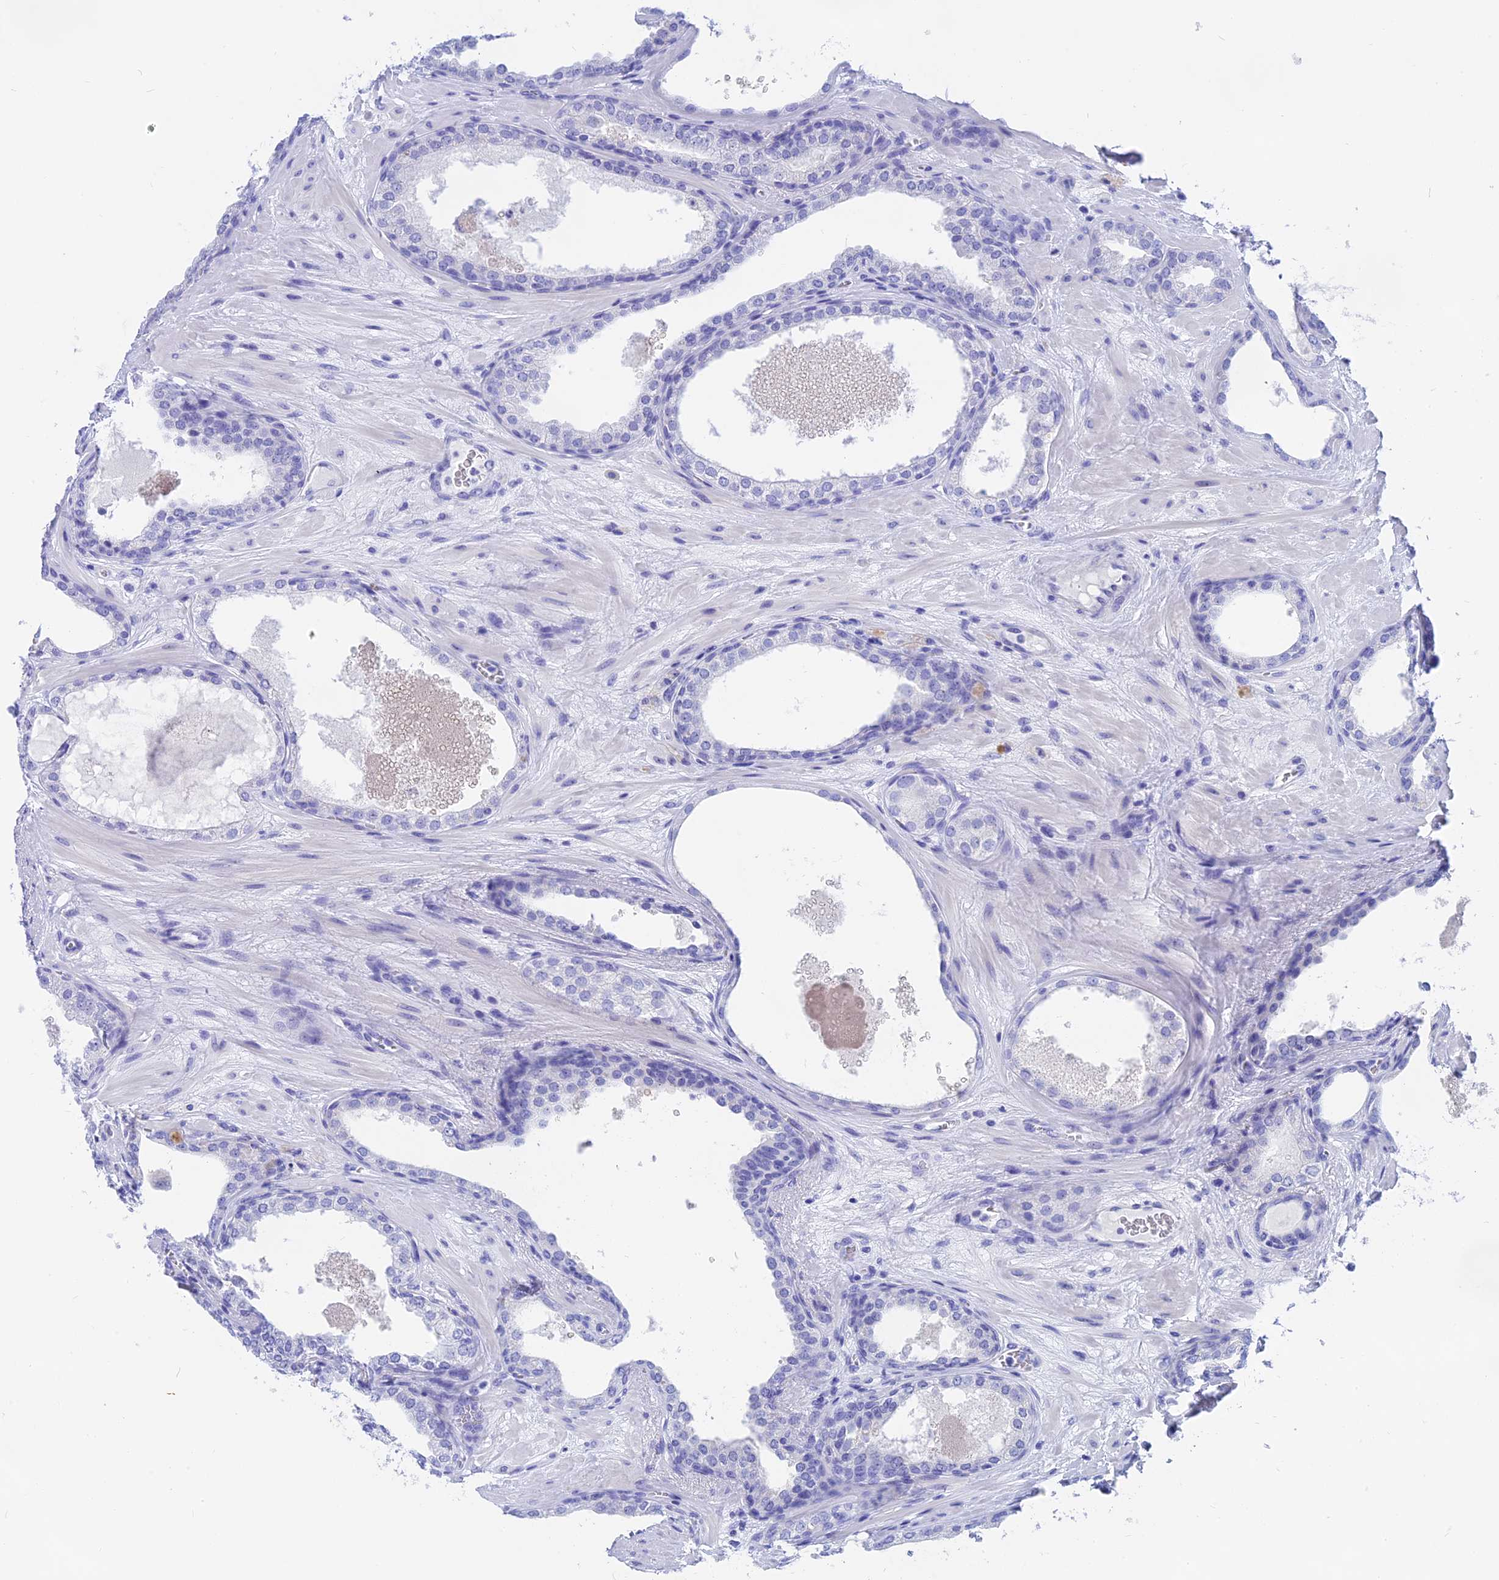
{"staining": {"intensity": "negative", "quantity": "none", "location": "none"}, "tissue": "prostate cancer", "cell_type": "Tumor cells", "image_type": "cancer", "snomed": [{"axis": "morphology", "description": "Adenocarcinoma, High grade"}, {"axis": "topography", "description": "Prostate"}], "caption": "Protein analysis of prostate cancer (high-grade adenocarcinoma) exhibits no significant positivity in tumor cells.", "gene": "ISCA1", "patient": {"sex": "male", "age": 59}}